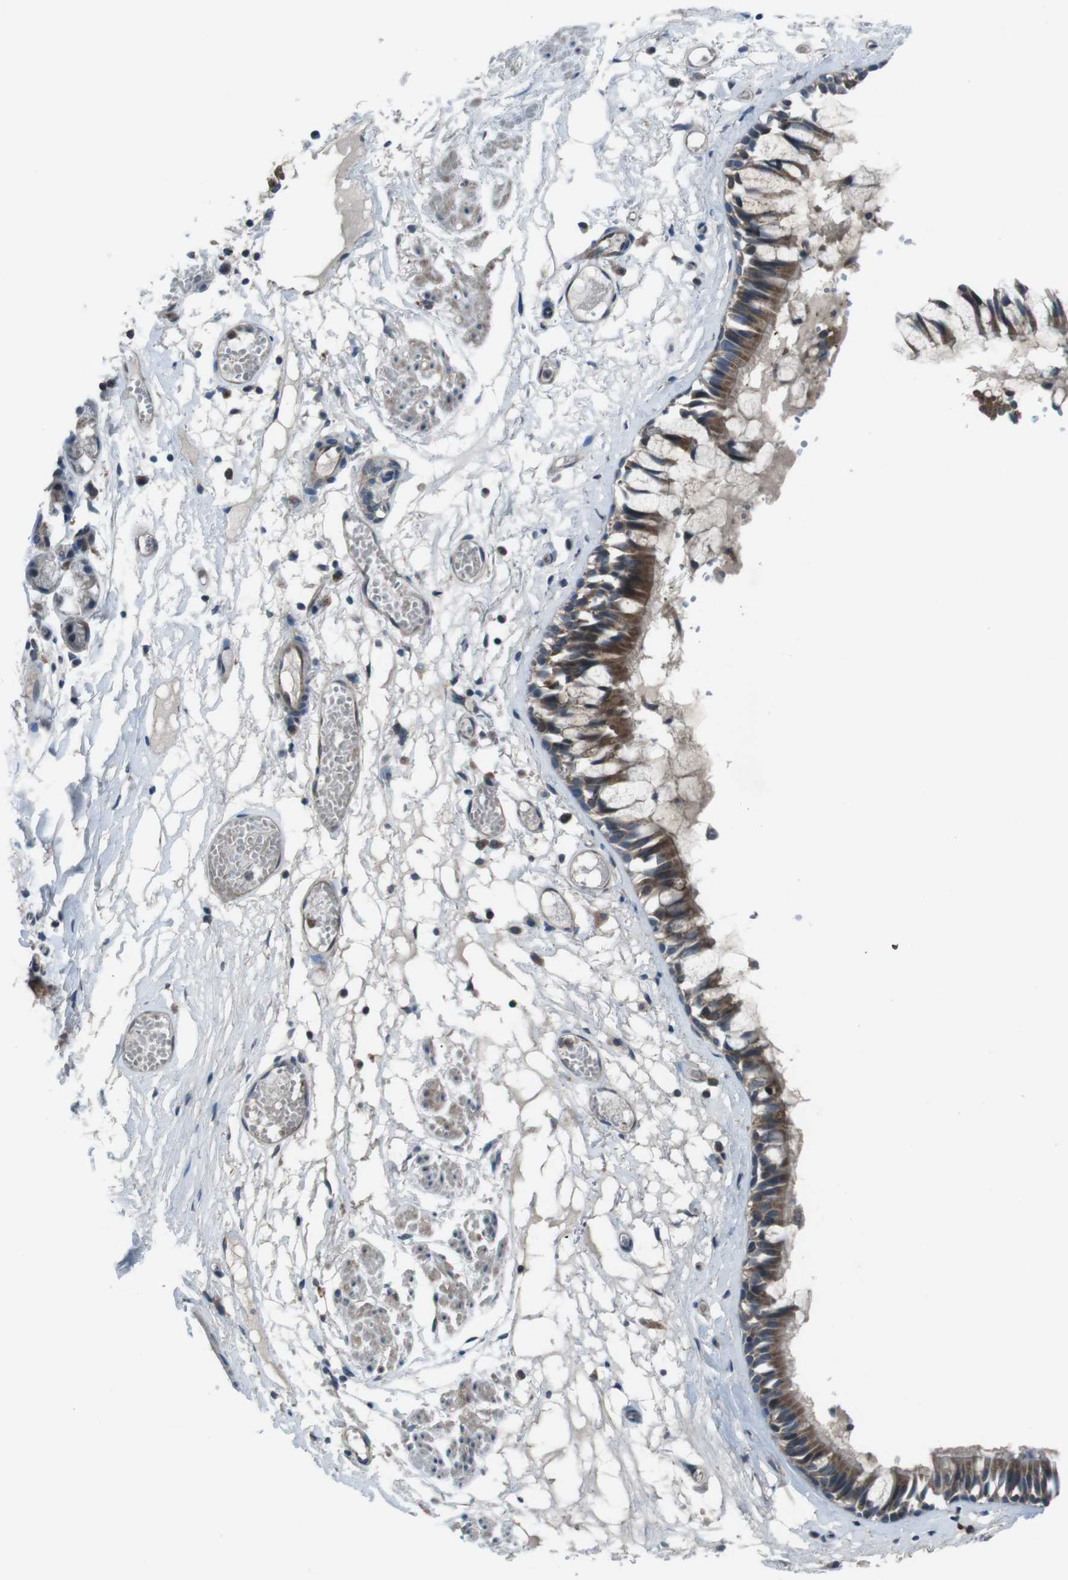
{"staining": {"intensity": "strong", "quantity": ">75%", "location": "cytoplasmic/membranous"}, "tissue": "bronchus", "cell_type": "Respiratory epithelial cells", "image_type": "normal", "snomed": [{"axis": "morphology", "description": "Normal tissue, NOS"}, {"axis": "morphology", "description": "Inflammation, NOS"}, {"axis": "topography", "description": "Cartilage tissue"}, {"axis": "topography", "description": "Lung"}], "caption": "Immunohistochemistry (IHC) staining of unremarkable bronchus, which demonstrates high levels of strong cytoplasmic/membranous staining in about >75% of respiratory epithelial cells indicating strong cytoplasmic/membranous protein positivity. The staining was performed using DAB (brown) for protein detection and nuclei were counterstained in hematoxylin (blue).", "gene": "SLC27A4", "patient": {"sex": "male", "age": 71}}